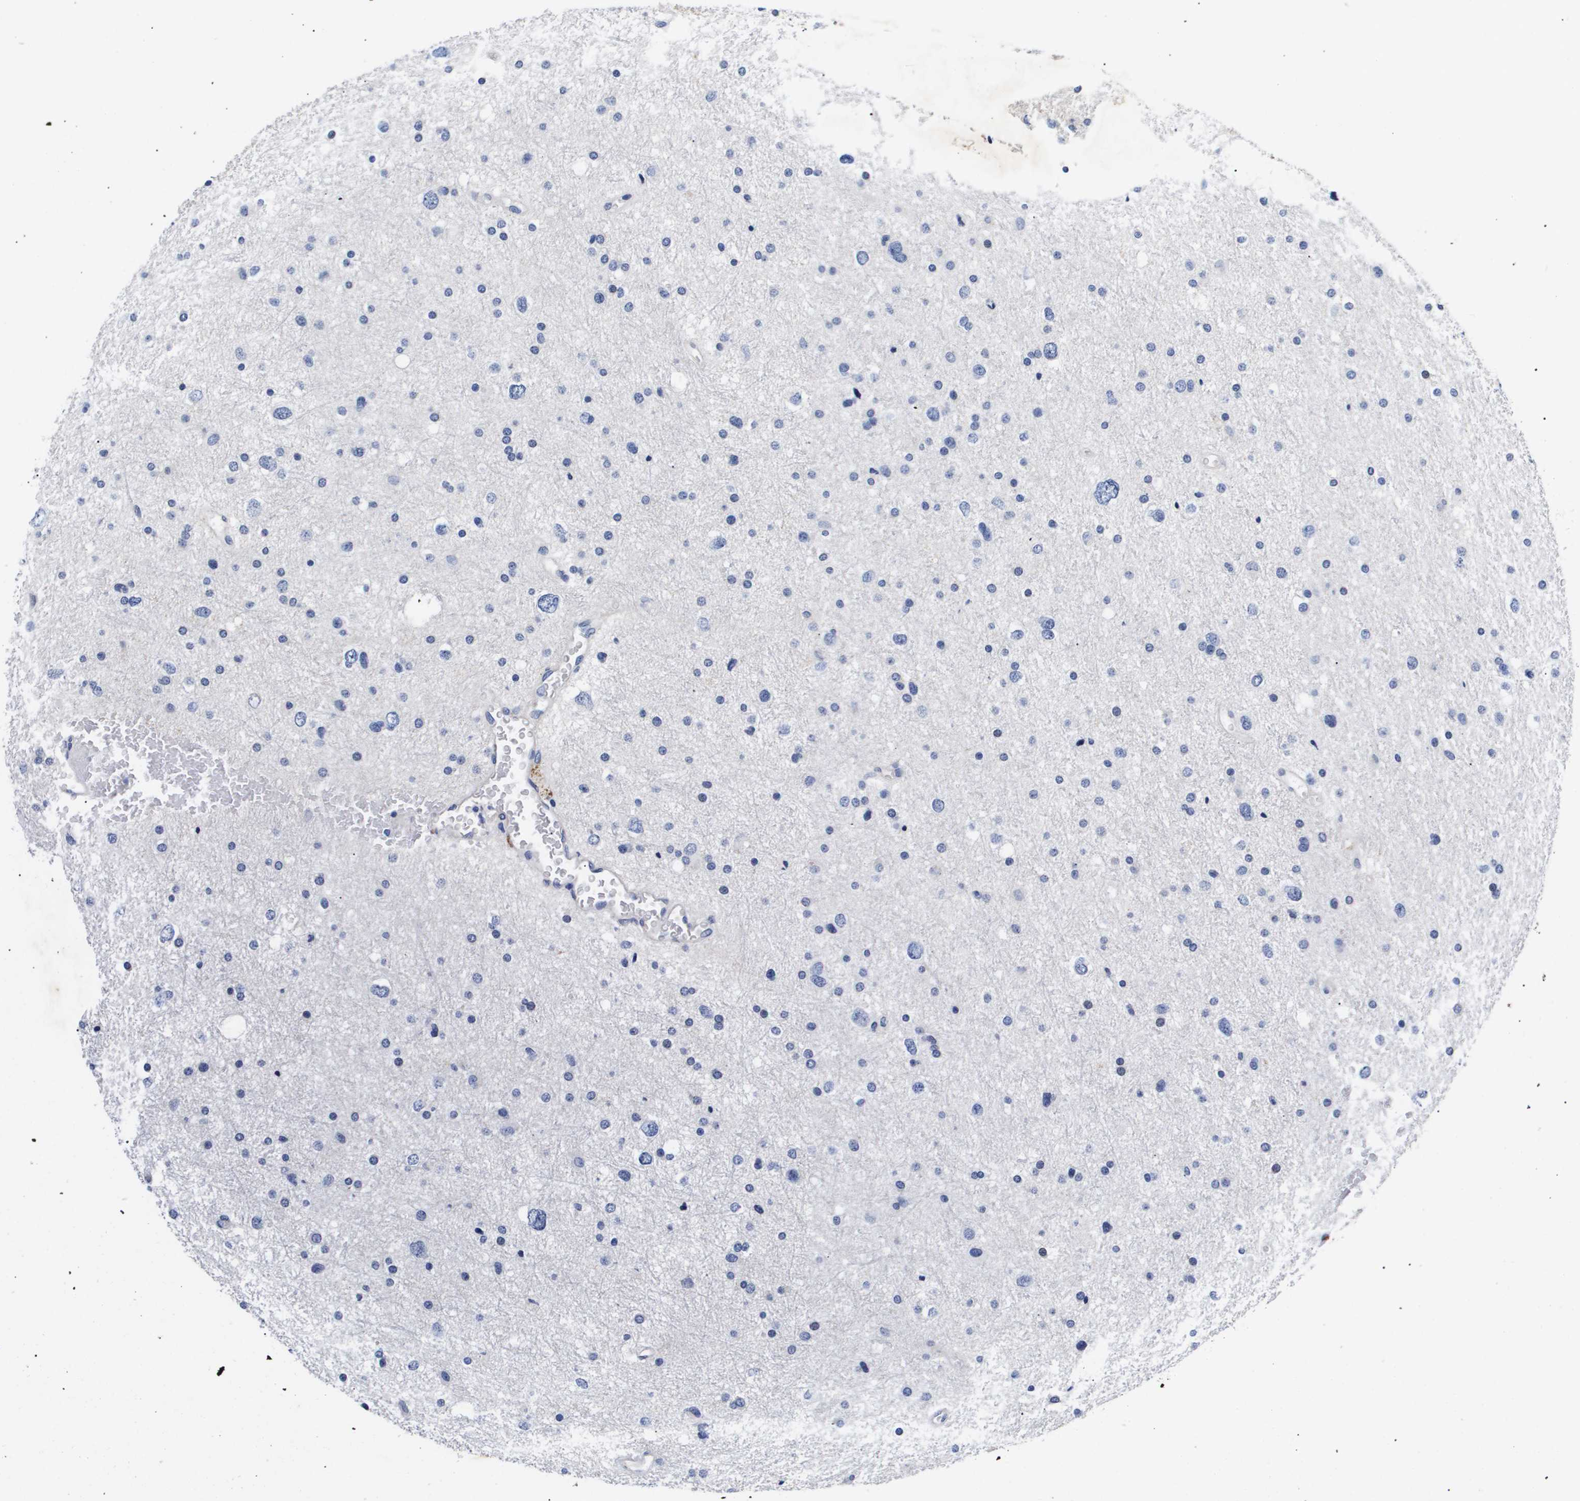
{"staining": {"intensity": "negative", "quantity": "none", "location": "none"}, "tissue": "glioma", "cell_type": "Tumor cells", "image_type": "cancer", "snomed": [{"axis": "morphology", "description": "Glioma, malignant, Low grade"}, {"axis": "topography", "description": "Brain"}], "caption": "DAB (3,3'-diaminobenzidine) immunohistochemical staining of human glioma shows no significant staining in tumor cells.", "gene": "ATP6V0A4", "patient": {"sex": "female", "age": 37}}